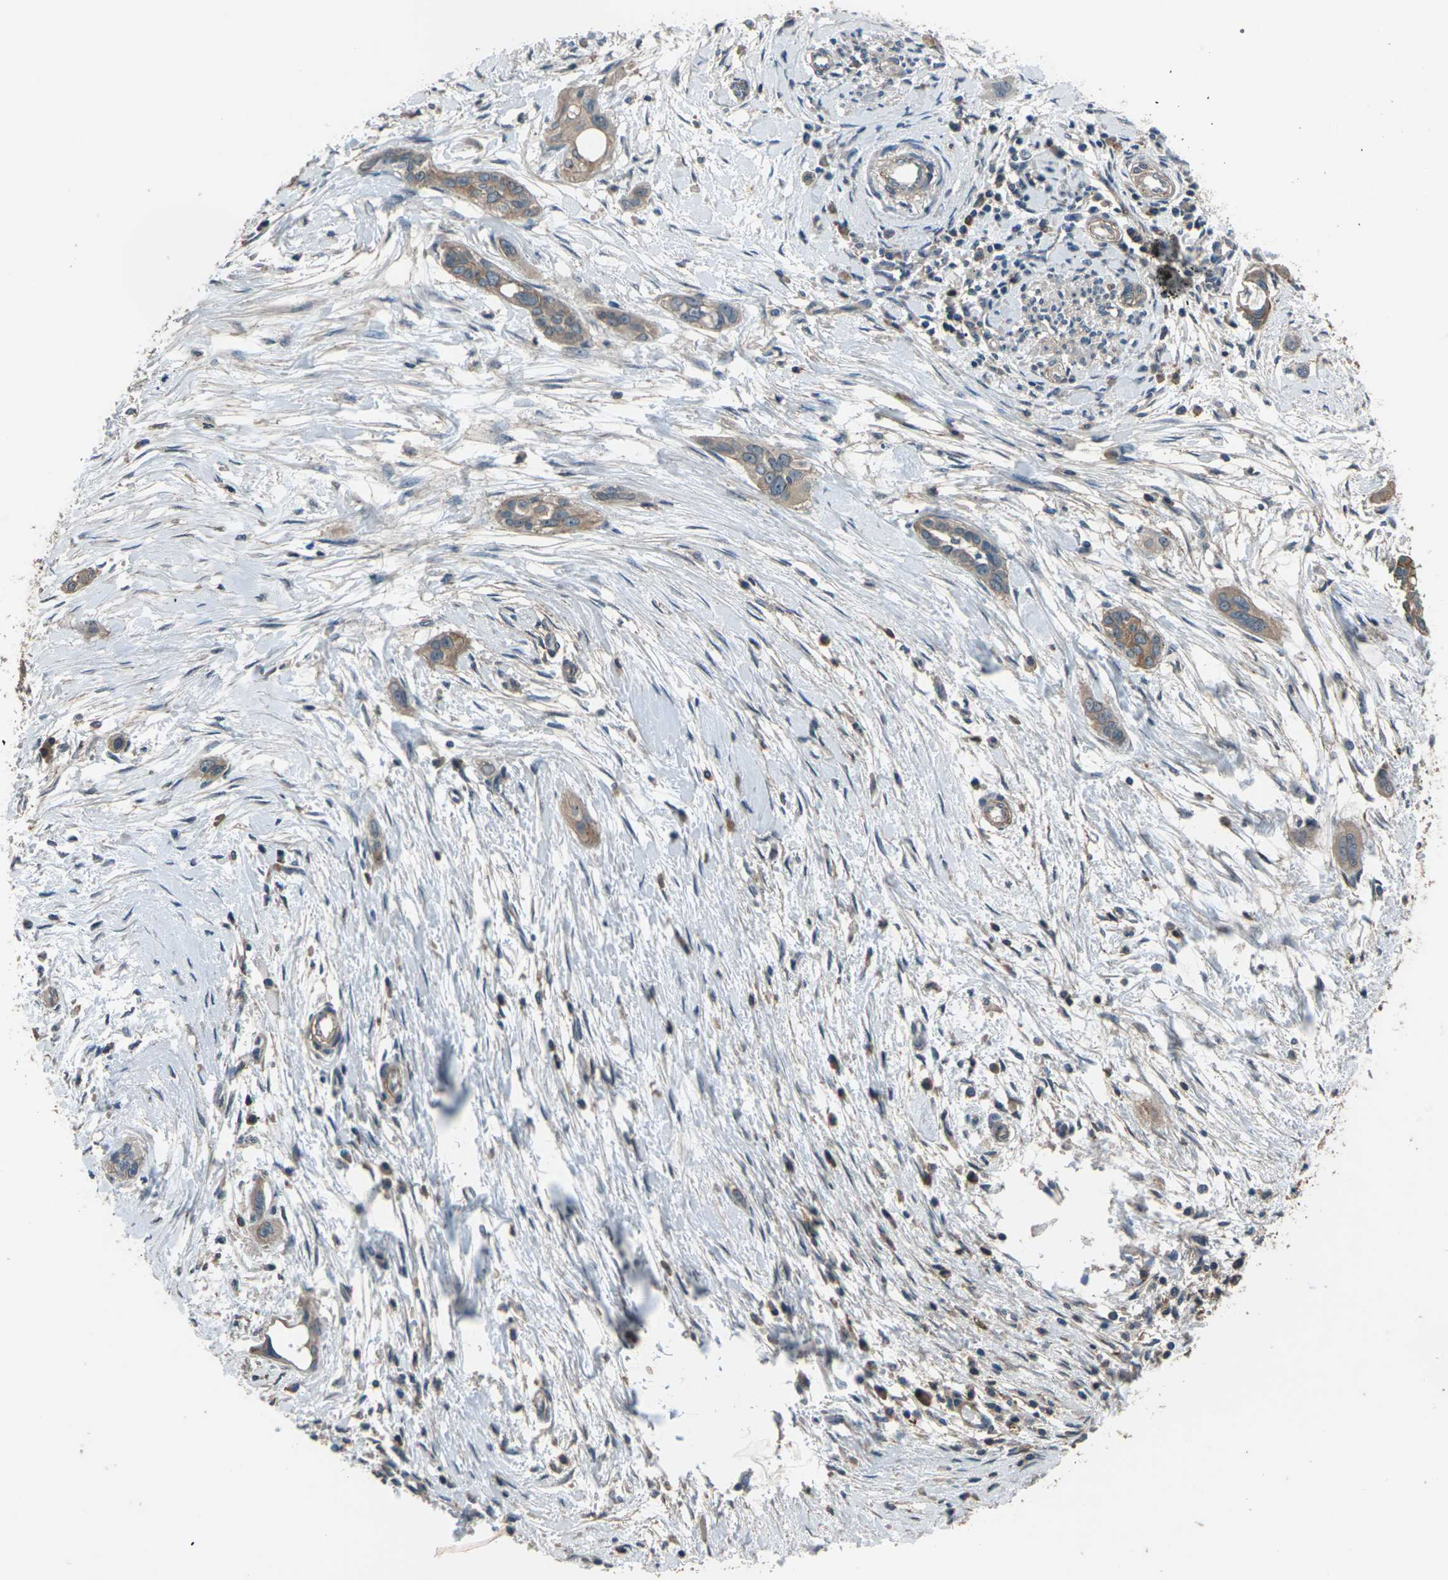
{"staining": {"intensity": "weak", "quantity": ">75%", "location": "cytoplasmic/membranous"}, "tissue": "pancreatic cancer", "cell_type": "Tumor cells", "image_type": "cancer", "snomed": [{"axis": "morphology", "description": "Adenocarcinoma, NOS"}, {"axis": "topography", "description": "Pancreas"}], "caption": "Immunohistochemistry (DAB (3,3'-diaminobenzidine)) staining of adenocarcinoma (pancreatic) reveals weak cytoplasmic/membranous protein expression in about >75% of tumor cells.", "gene": "CMTM4", "patient": {"sex": "female", "age": 60}}